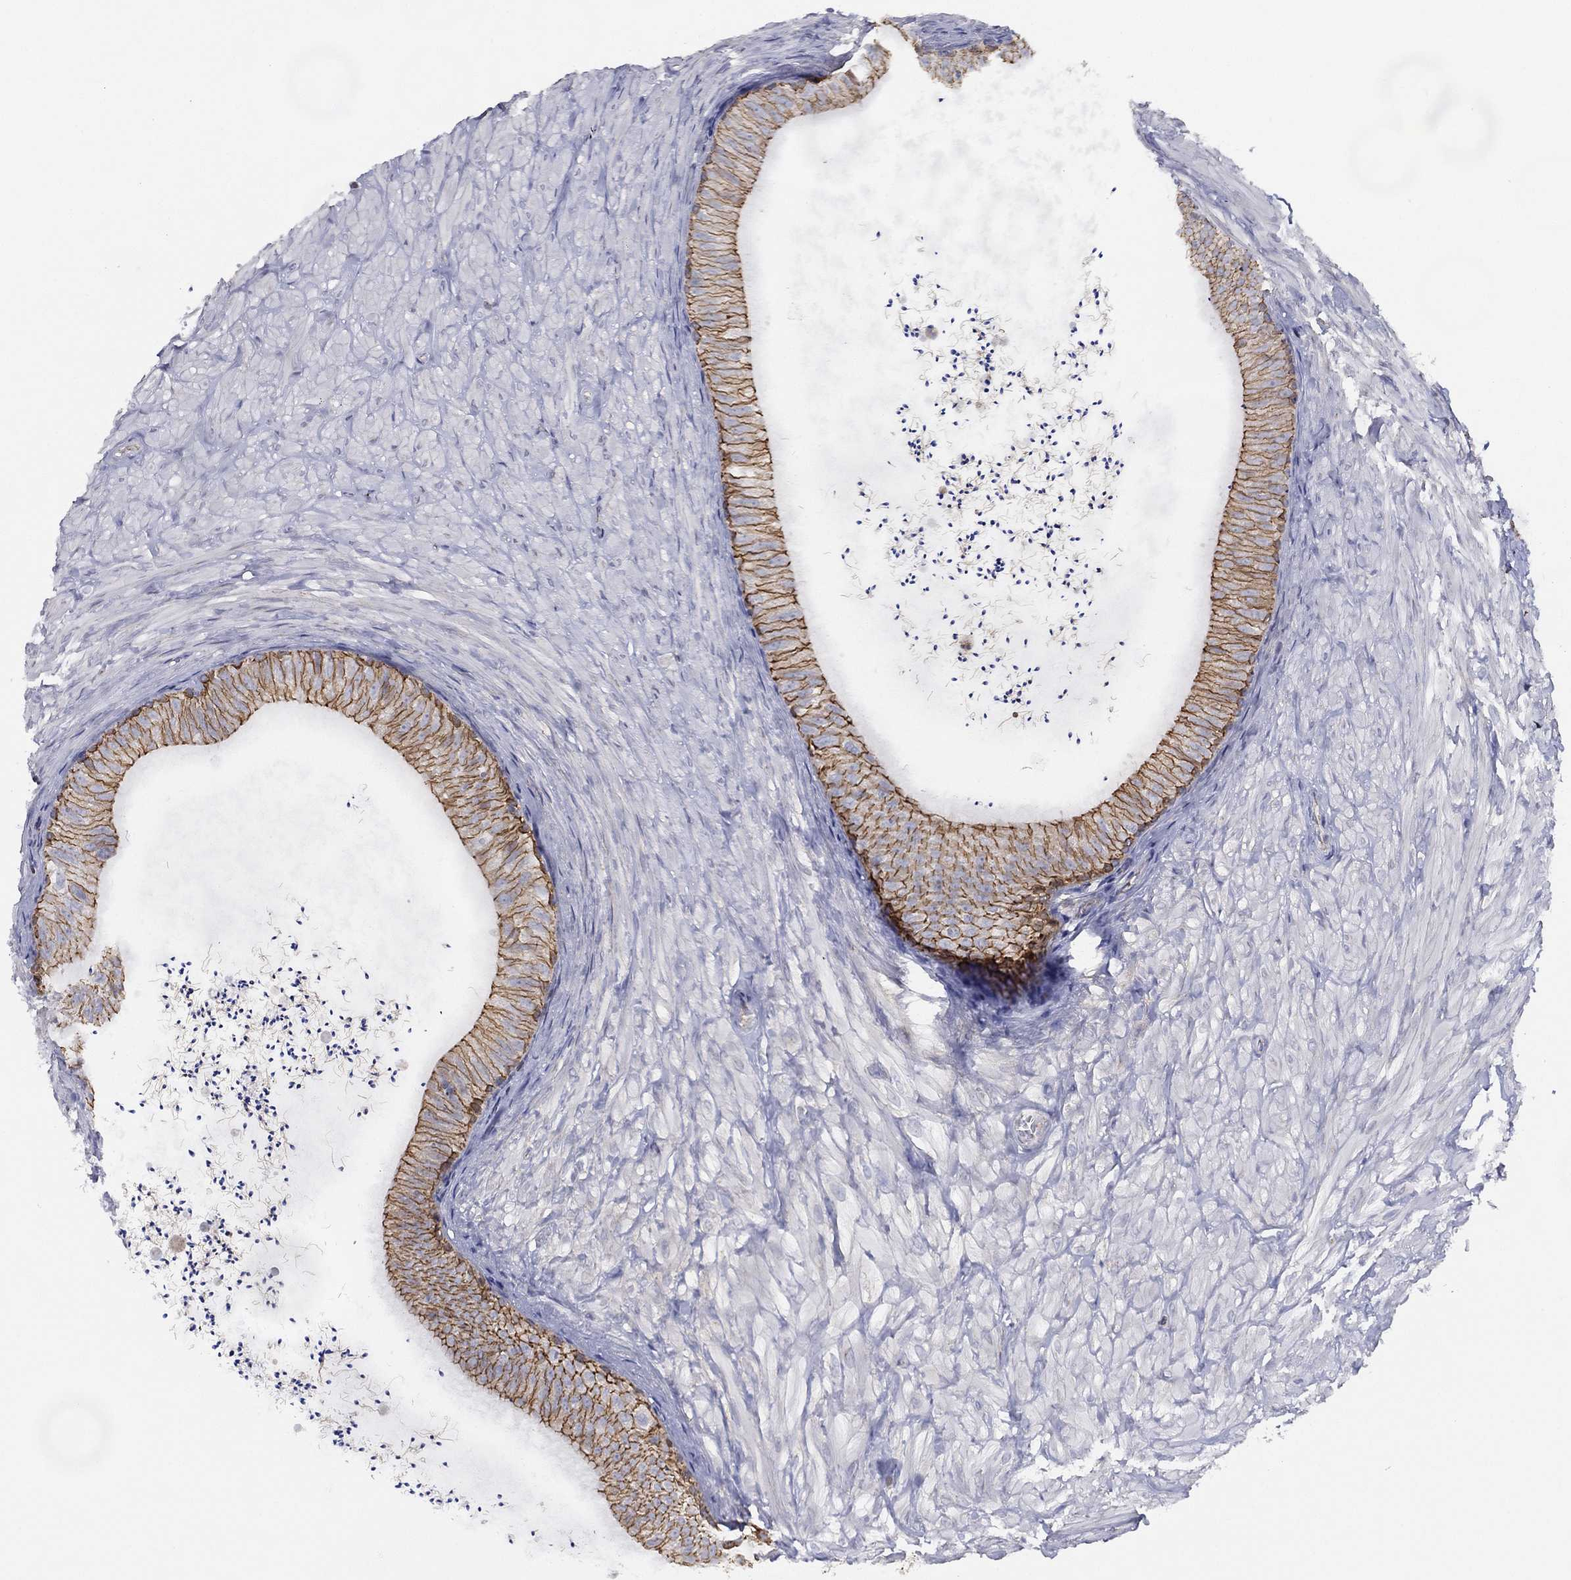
{"staining": {"intensity": "strong", "quantity": ">75%", "location": "cytoplasmic/membranous"}, "tissue": "epididymis", "cell_type": "Glandular cells", "image_type": "normal", "snomed": [{"axis": "morphology", "description": "Normal tissue, NOS"}, {"axis": "topography", "description": "Epididymis"}], "caption": "Brown immunohistochemical staining in unremarkable human epididymis demonstrates strong cytoplasmic/membranous positivity in about >75% of glandular cells.", "gene": "ZNF223", "patient": {"sex": "male", "age": 32}}